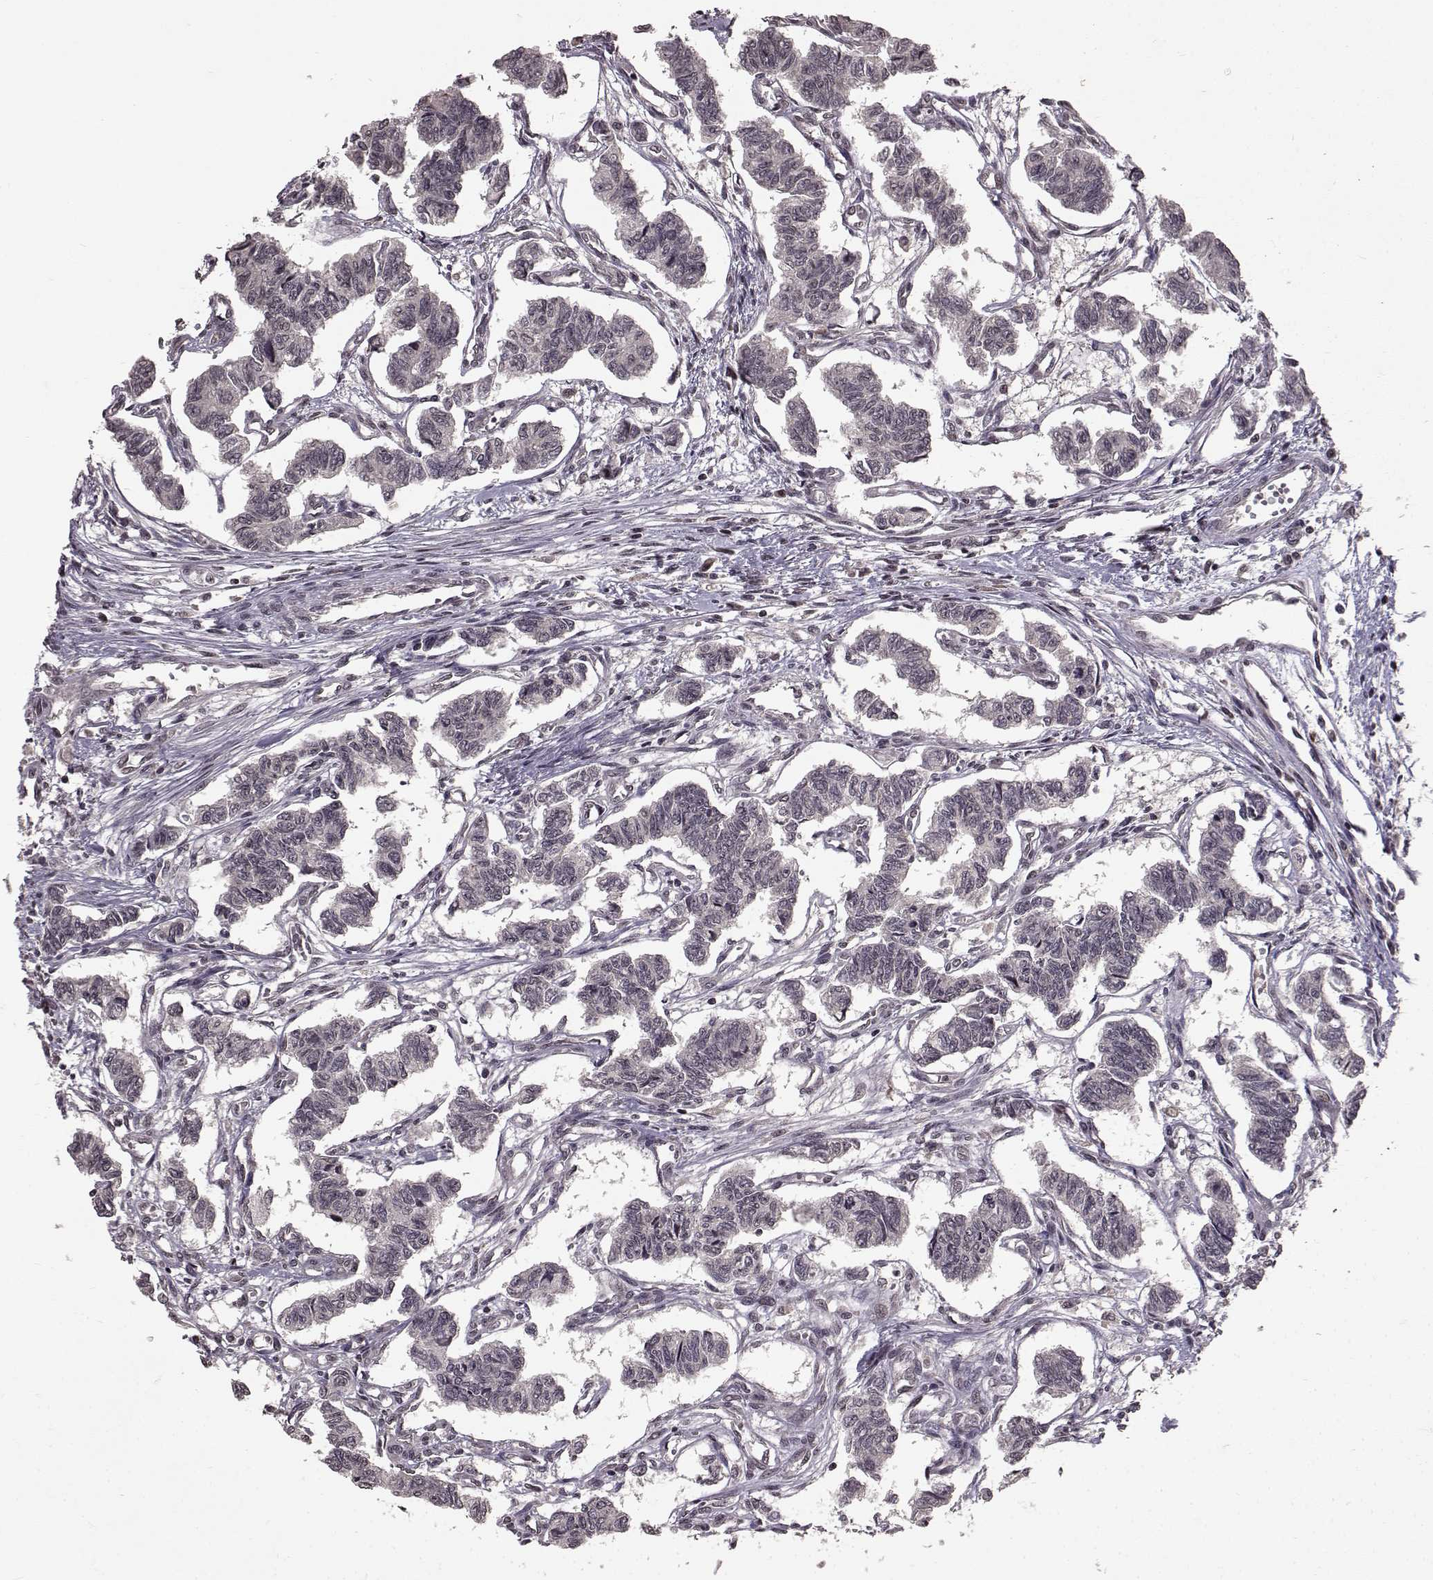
{"staining": {"intensity": "negative", "quantity": "none", "location": "none"}, "tissue": "carcinoid", "cell_type": "Tumor cells", "image_type": "cancer", "snomed": [{"axis": "morphology", "description": "Carcinoid, malignant, NOS"}, {"axis": "topography", "description": "Kidney"}], "caption": "An immunohistochemistry image of carcinoid (malignant) is shown. There is no staining in tumor cells of carcinoid (malignant). (DAB (3,3'-diaminobenzidine) immunohistochemistry (IHC) visualized using brightfield microscopy, high magnification).", "gene": "NTRK2", "patient": {"sex": "female", "age": 41}}